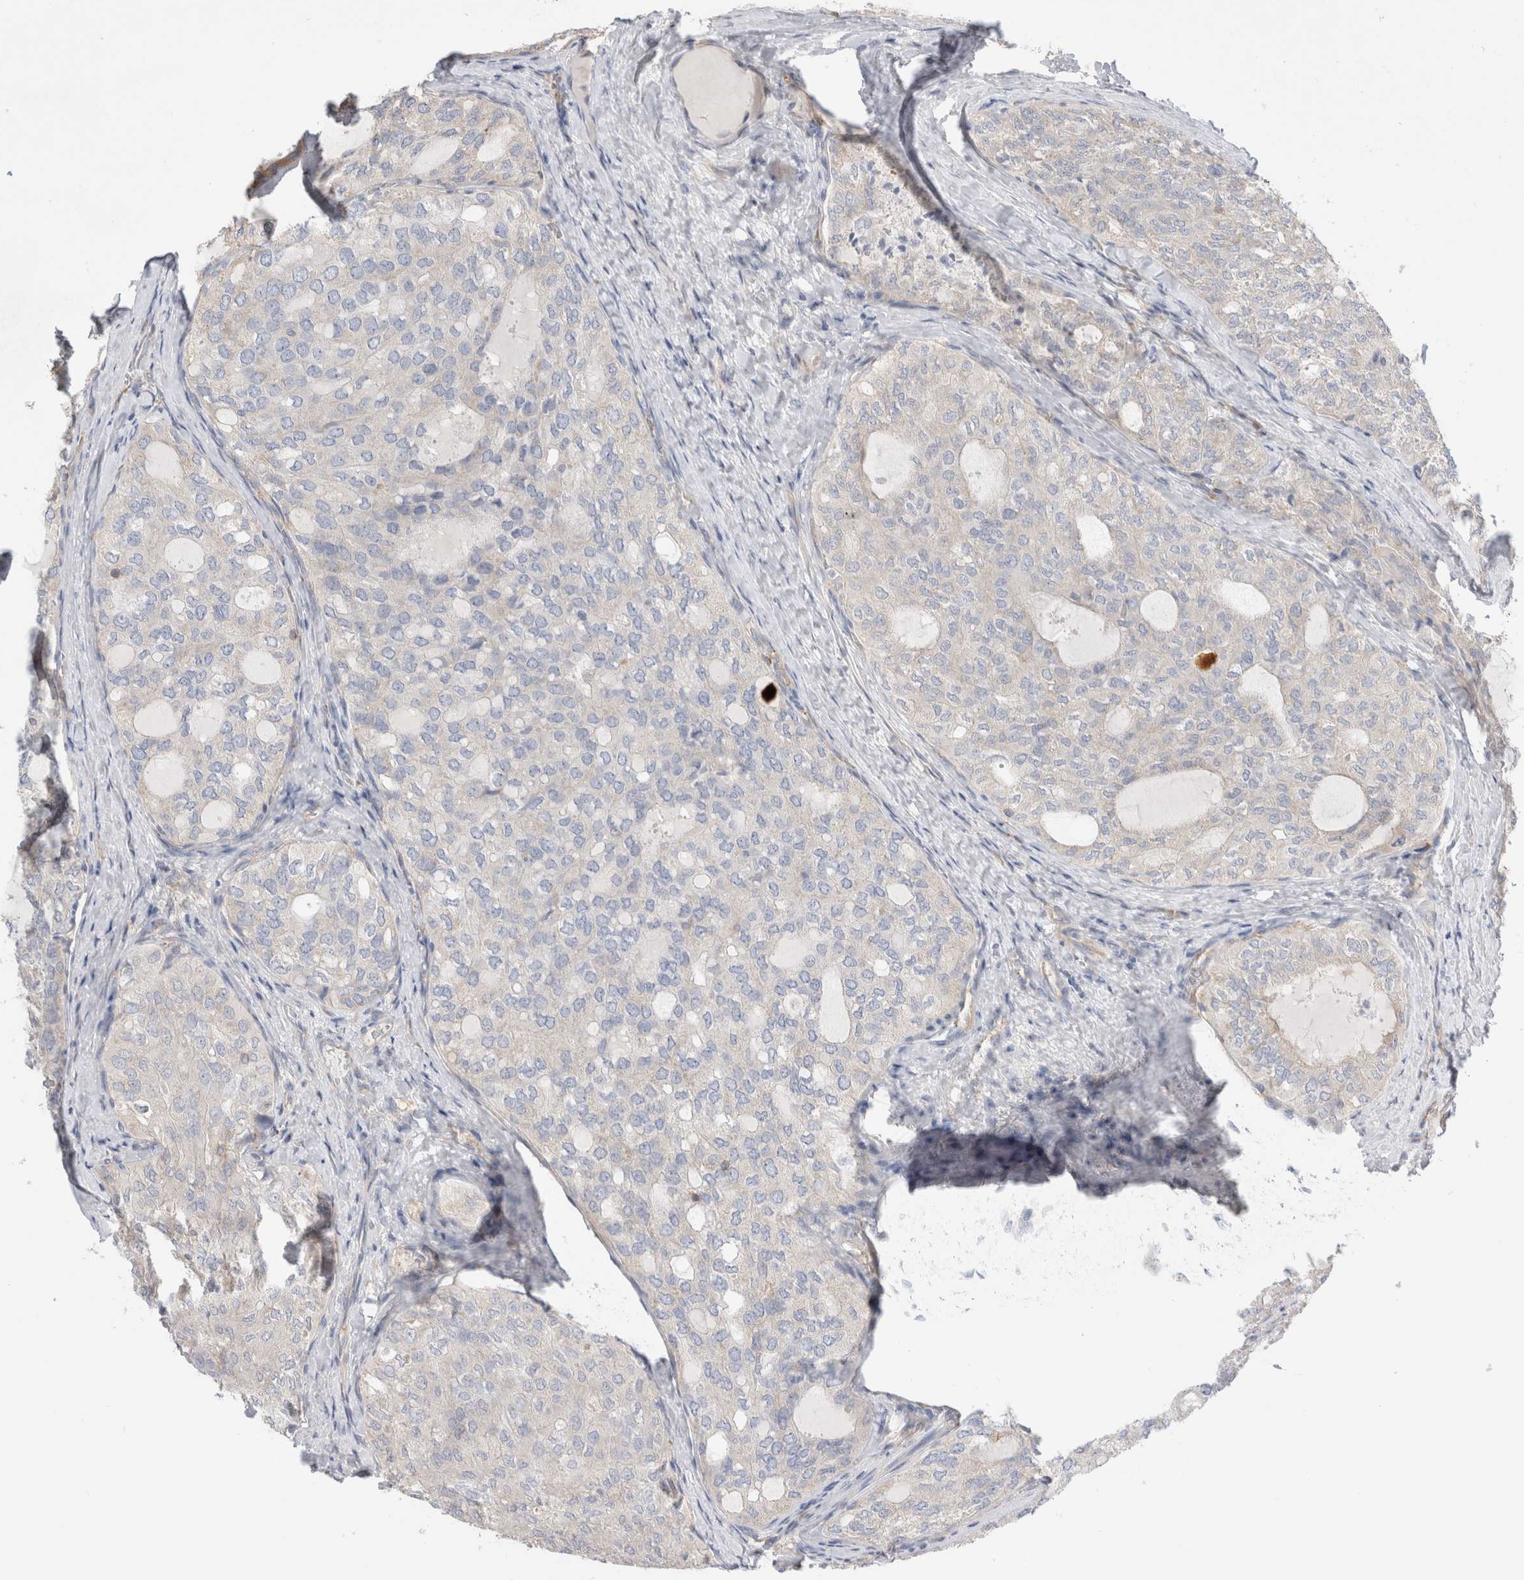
{"staining": {"intensity": "negative", "quantity": "none", "location": "none"}, "tissue": "thyroid cancer", "cell_type": "Tumor cells", "image_type": "cancer", "snomed": [{"axis": "morphology", "description": "Follicular adenoma carcinoma, NOS"}, {"axis": "topography", "description": "Thyroid gland"}], "caption": "Thyroid cancer stained for a protein using immunohistochemistry (IHC) shows no staining tumor cells.", "gene": "ZNF23", "patient": {"sex": "male", "age": 75}}